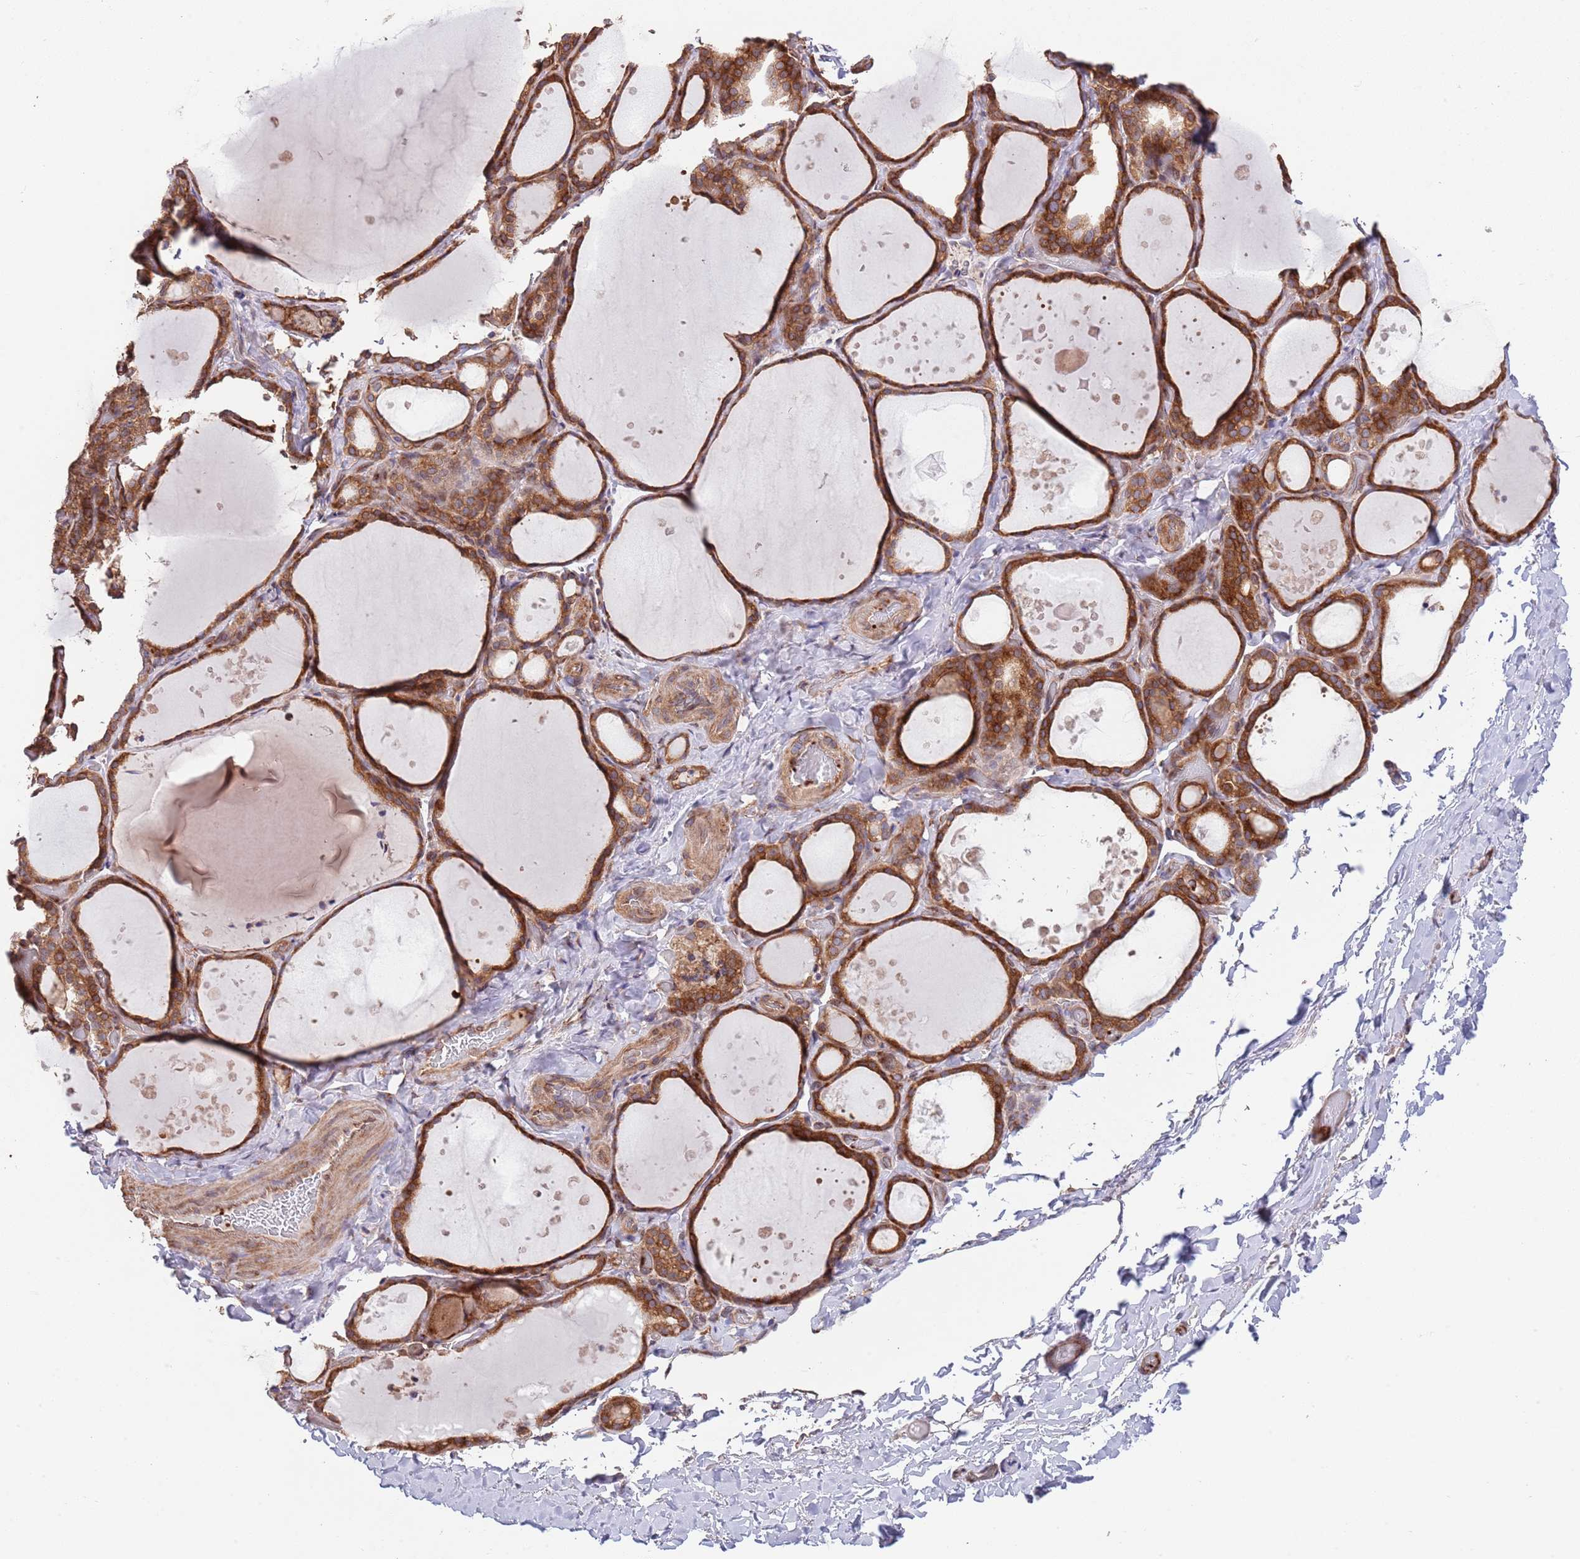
{"staining": {"intensity": "moderate", "quantity": ">75%", "location": "cytoplasmic/membranous"}, "tissue": "thyroid gland", "cell_type": "Glandular cells", "image_type": "normal", "snomed": [{"axis": "morphology", "description": "Normal tissue, NOS"}, {"axis": "topography", "description": "Thyroid gland"}], "caption": "Protein expression analysis of normal thyroid gland shows moderate cytoplasmic/membranous staining in approximately >75% of glandular cells.", "gene": "RNF19B", "patient": {"sex": "female", "age": 44}}